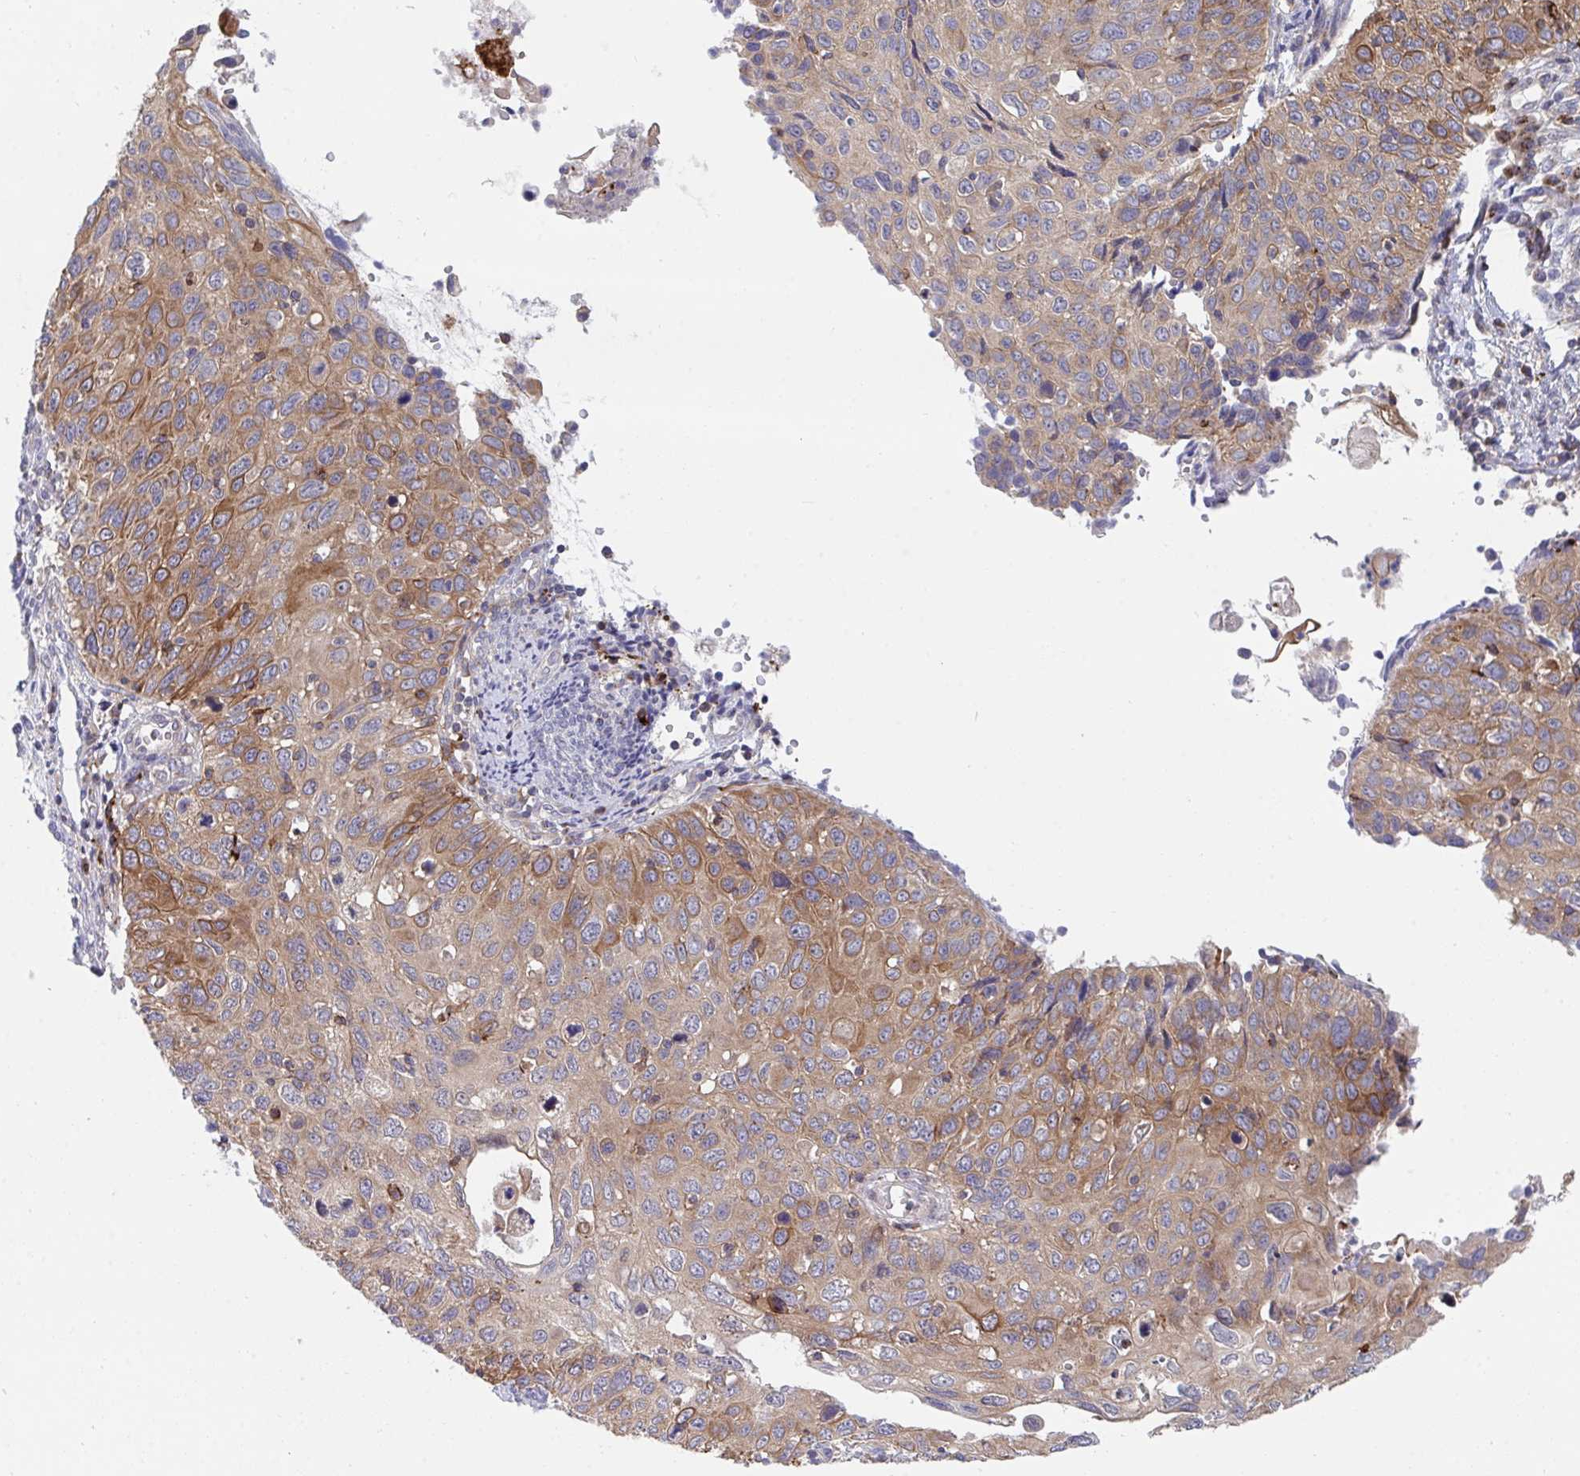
{"staining": {"intensity": "moderate", "quantity": "25%-75%", "location": "cytoplasmic/membranous"}, "tissue": "cervical cancer", "cell_type": "Tumor cells", "image_type": "cancer", "snomed": [{"axis": "morphology", "description": "Squamous cell carcinoma, NOS"}, {"axis": "topography", "description": "Cervix"}], "caption": "DAB (3,3'-diaminobenzidine) immunohistochemical staining of human cervical cancer (squamous cell carcinoma) shows moderate cytoplasmic/membranous protein staining in about 25%-75% of tumor cells.", "gene": "FRMD3", "patient": {"sex": "female", "age": 70}}